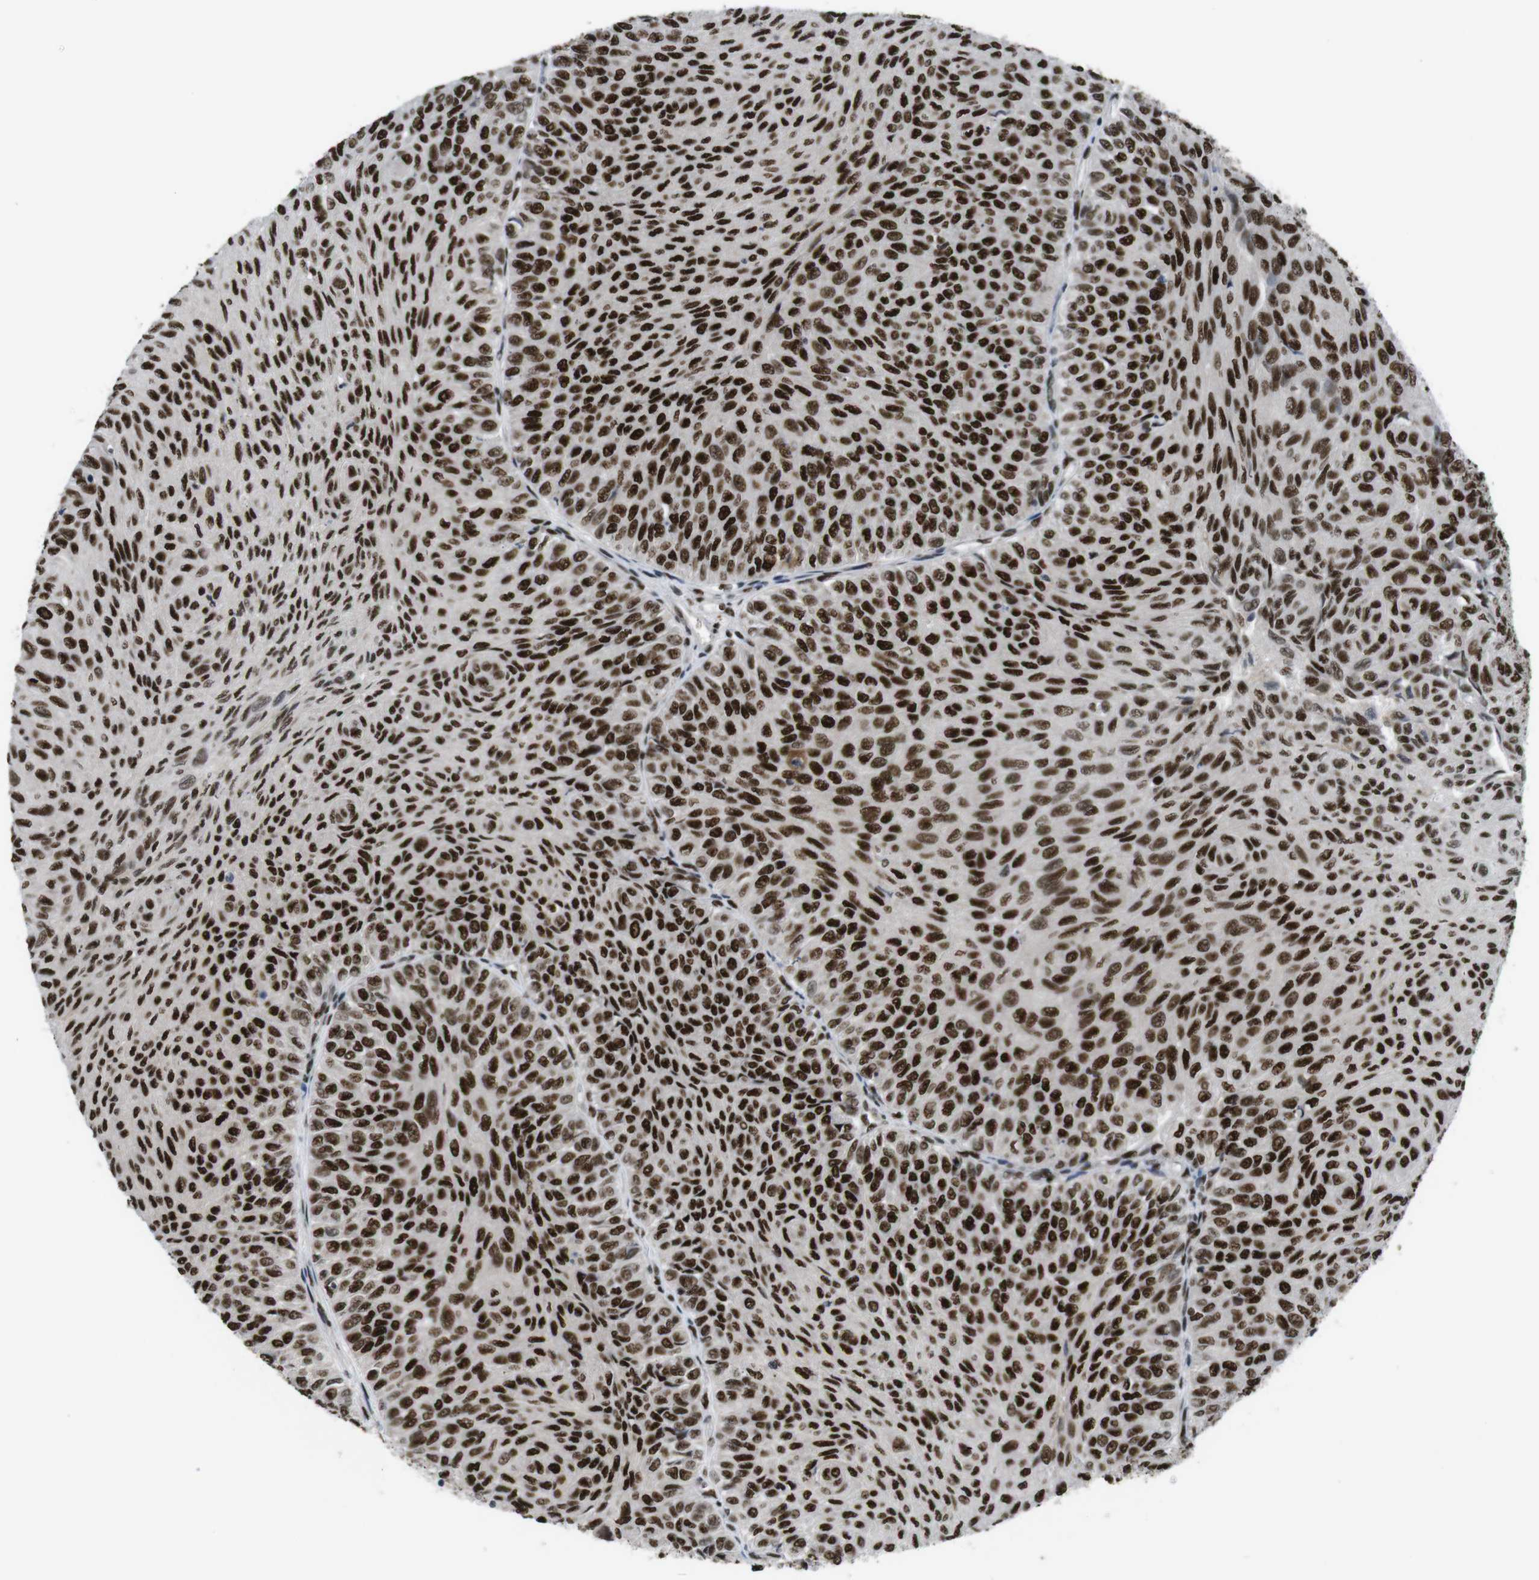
{"staining": {"intensity": "strong", "quantity": ">75%", "location": "nuclear"}, "tissue": "urothelial cancer", "cell_type": "Tumor cells", "image_type": "cancer", "snomed": [{"axis": "morphology", "description": "Urothelial carcinoma, Low grade"}, {"axis": "topography", "description": "Urinary bladder"}], "caption": "Tumor cells show high levels of strong nuclear positivity in approximately >75% of cells in urothelial carcinoma (low-grade).", "gene": "PSME3", "patient": {"sex": "male", "age": 78}}